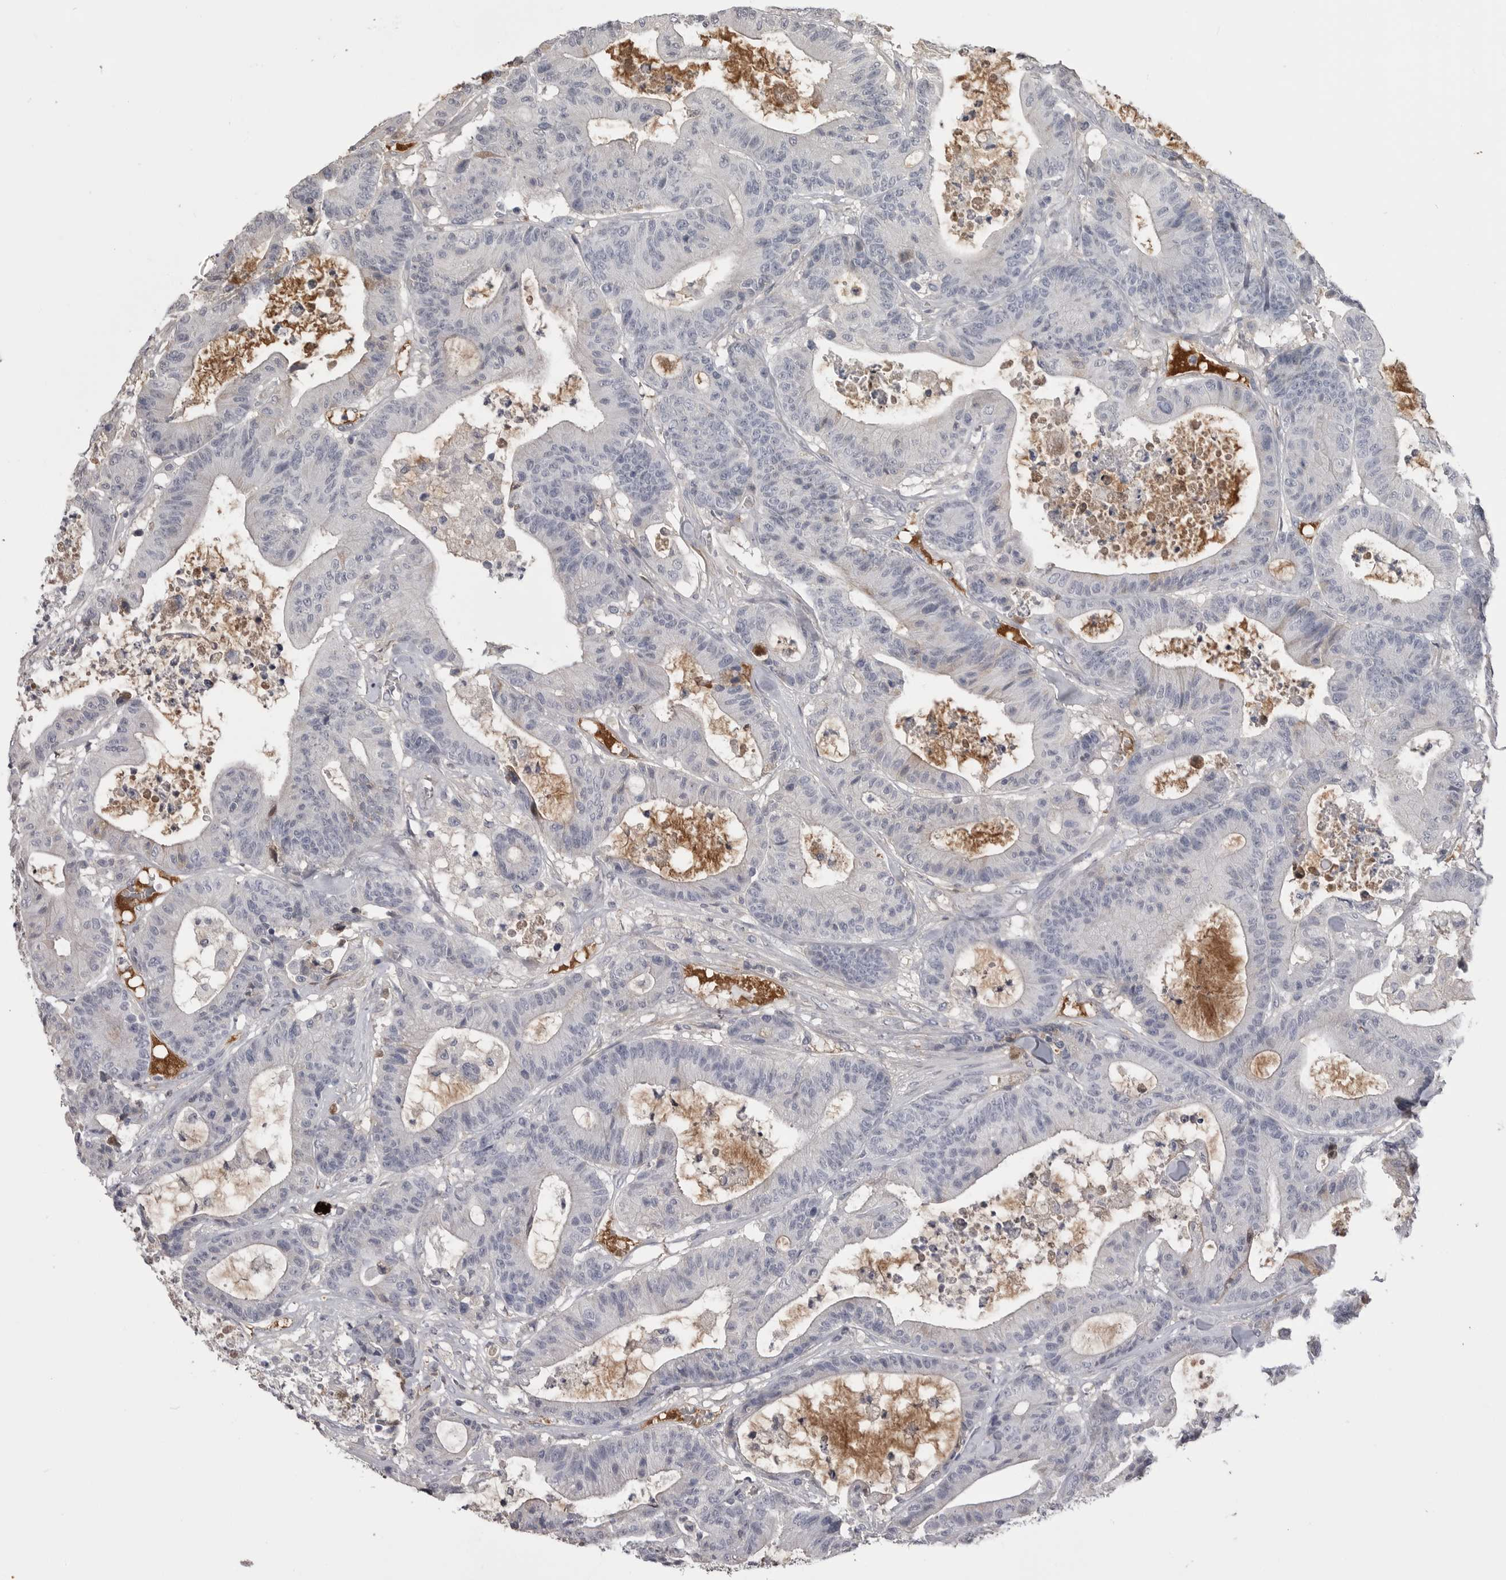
{"staining": {"intensity": "negative", "quantity": "none", "location": "none"}, "tissue": "colorectal cancer", "cell_type": "Tumor cells", "image_type": "cancer", "snomed": [{"axis": "morphology", "description": "Adenocarcinoma, NOS"}, {"axis": "topography", "description": "Colon"}], "caption": "Immunohistochemistry (IHC) photomicrograph of human colorectal cancer stained for a protein (brown), which displays no expression in tumor cells. Brightfield microscopy of immunohistochemistry (IHC) stained with DAB (brown) and hematoxylin (blue), captured at high magnification.", "gene": "AHSG", "patient": {"sex": "female", "age": 84}}